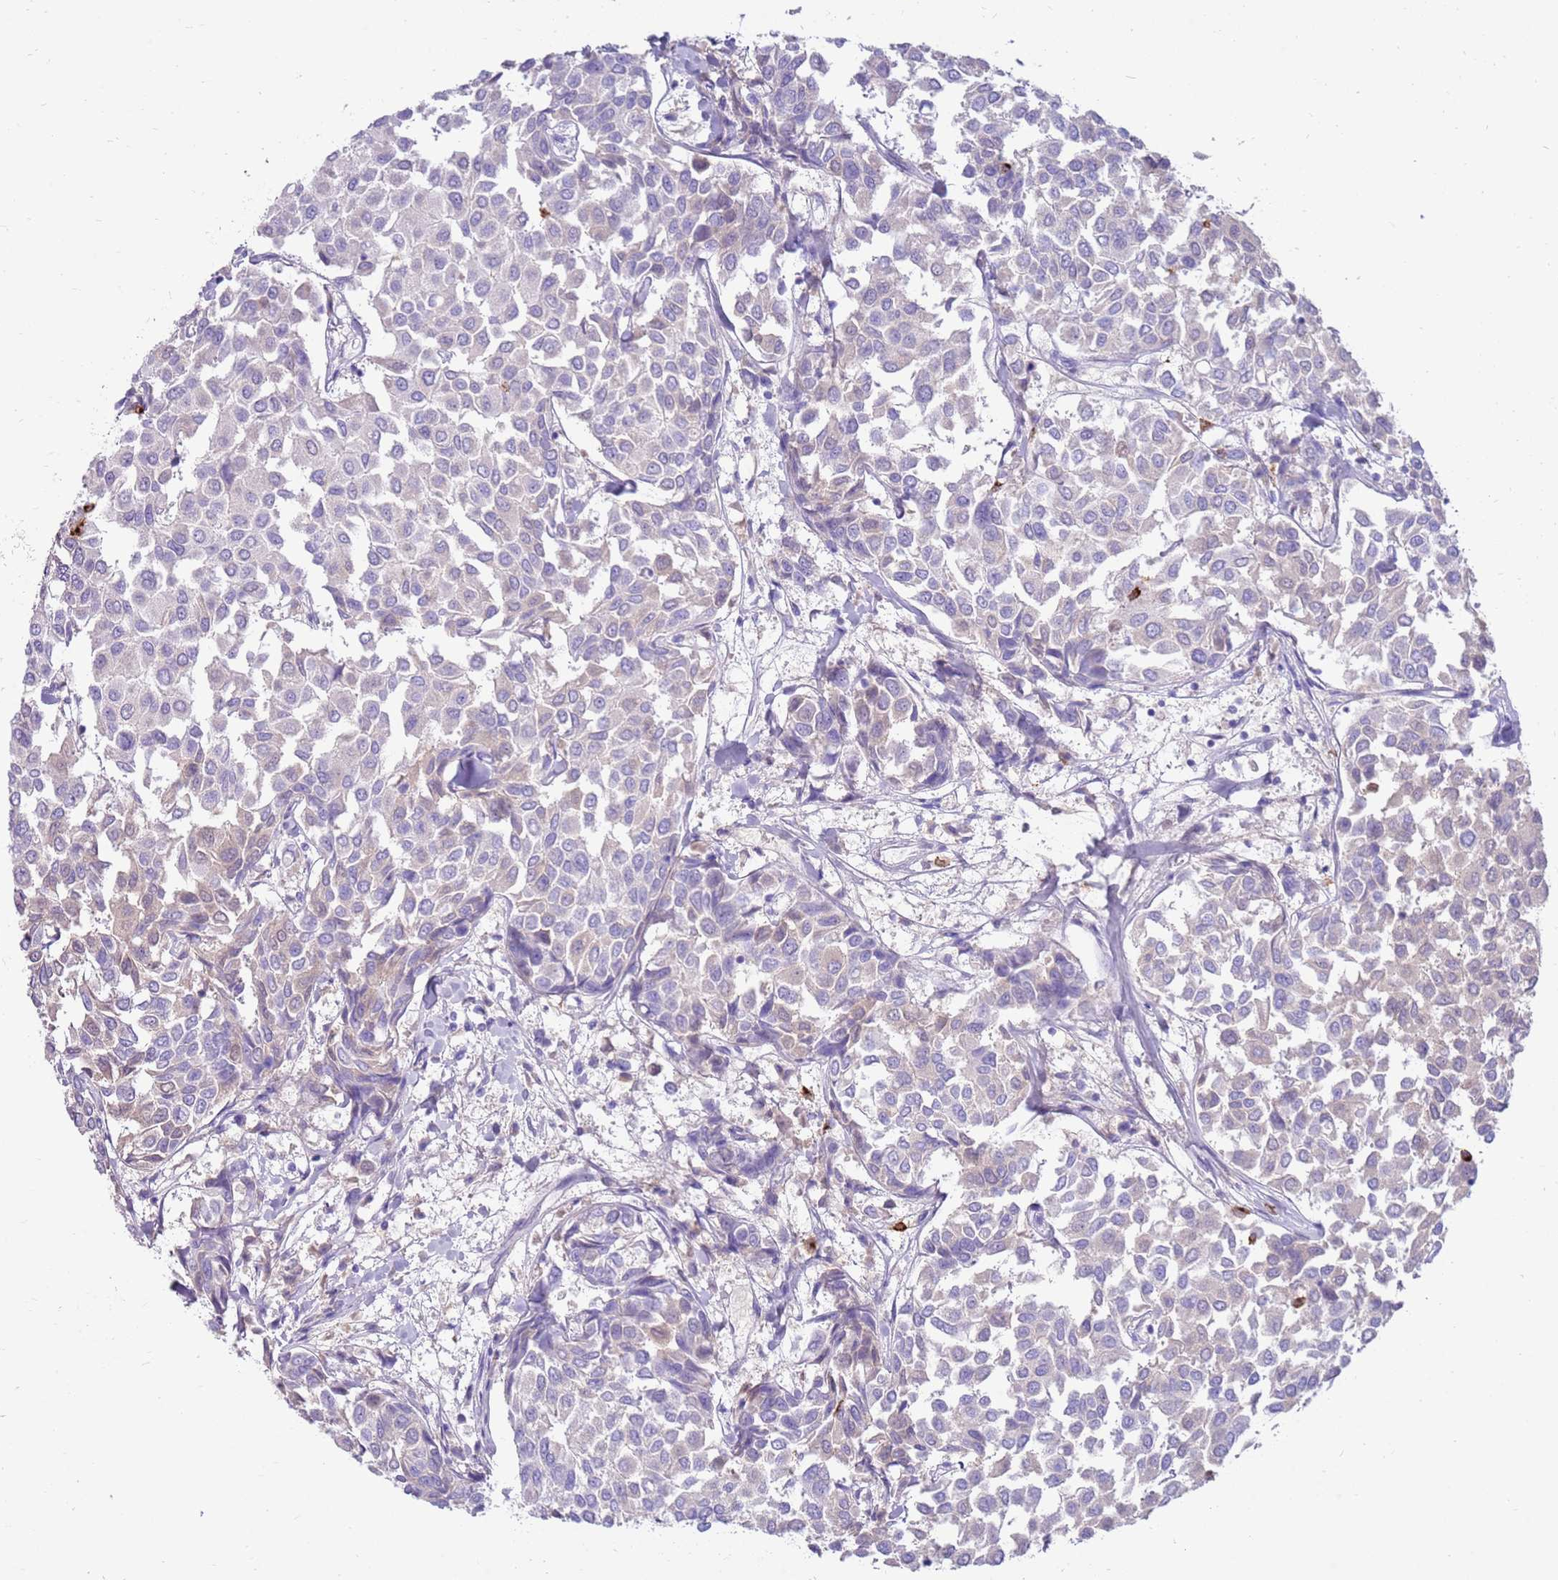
{"staining": {"intensity": "weak", "quantity": "<25%", "location": "cytoplasmic/membranous"}, "tissue": "breast cancer", "cell_type": "Tumor cells", "image_type": "cancer", "snomed": [{"axis": "morphology", "description": "Duct carcinoma"}, {"axis": "topography", "description": "Breast"}], "caption": "High magnification brightfield microscopy of breast cancer stained with DAB (brown) and counterstained with hematoxylin (blue): tumor cells show no significant staining.", "gene": "EVPLL", "patient": {"sex": "female", "age": 55}}